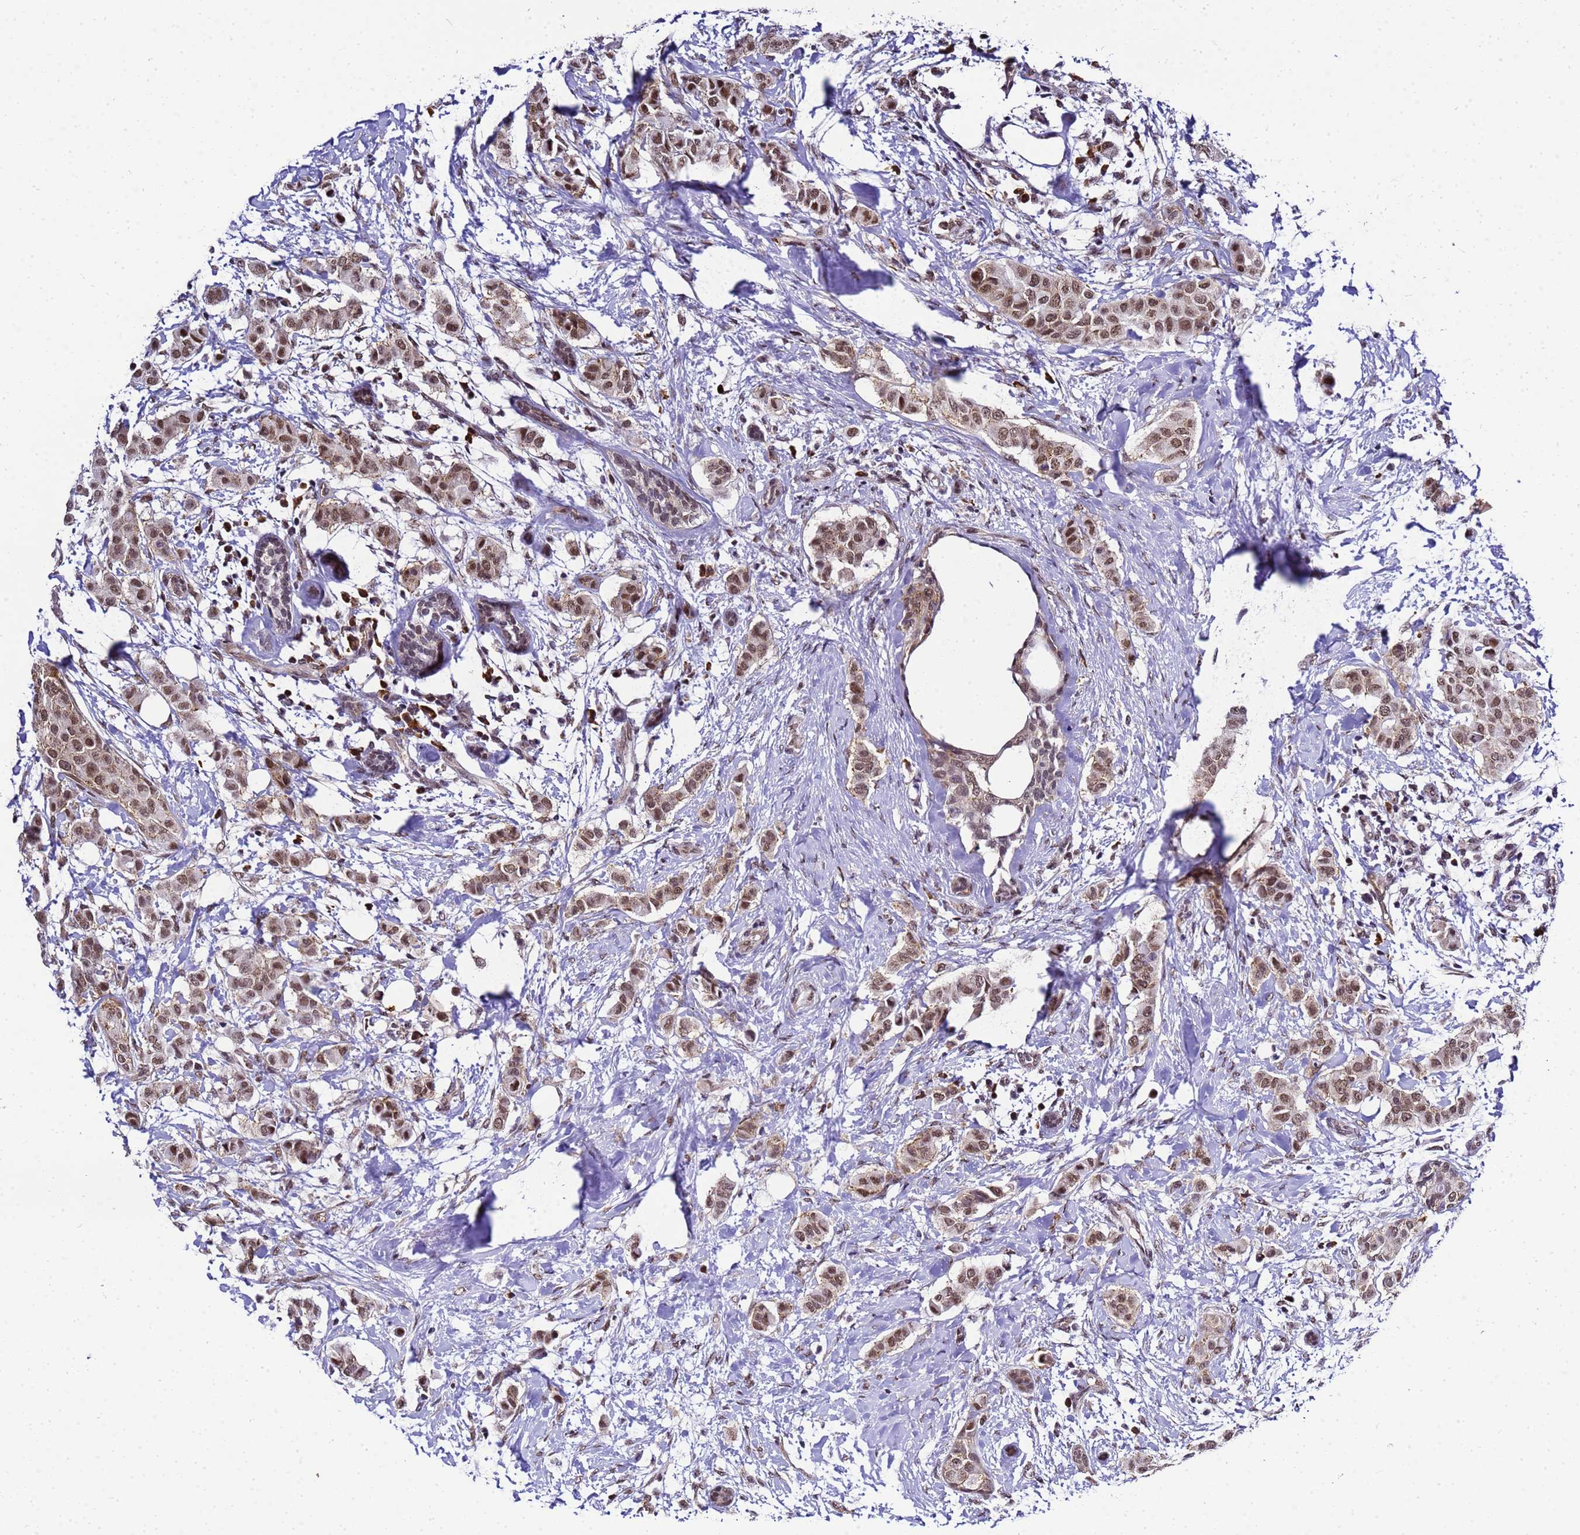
{"staining": {"intensity": "moderate", "quantity": ">75%", "location": "nuclear"}, "tissue": "breast cancer", "cell_type": "Tumor cells", "image_type": "cancer", "snomed": [{"axis": "morphology", "description": "Duct carcinoma"}, {"axis": "topography", "description": "Breast"}], "caption": "About >75% of tumor cells in breast infiltrating ductal carcinoma show moderate nuclear protein staining as visualized by brown immunohistochemical staining.", "gene": "SMN1", "patient": {"sex": "female", "age": 40}}